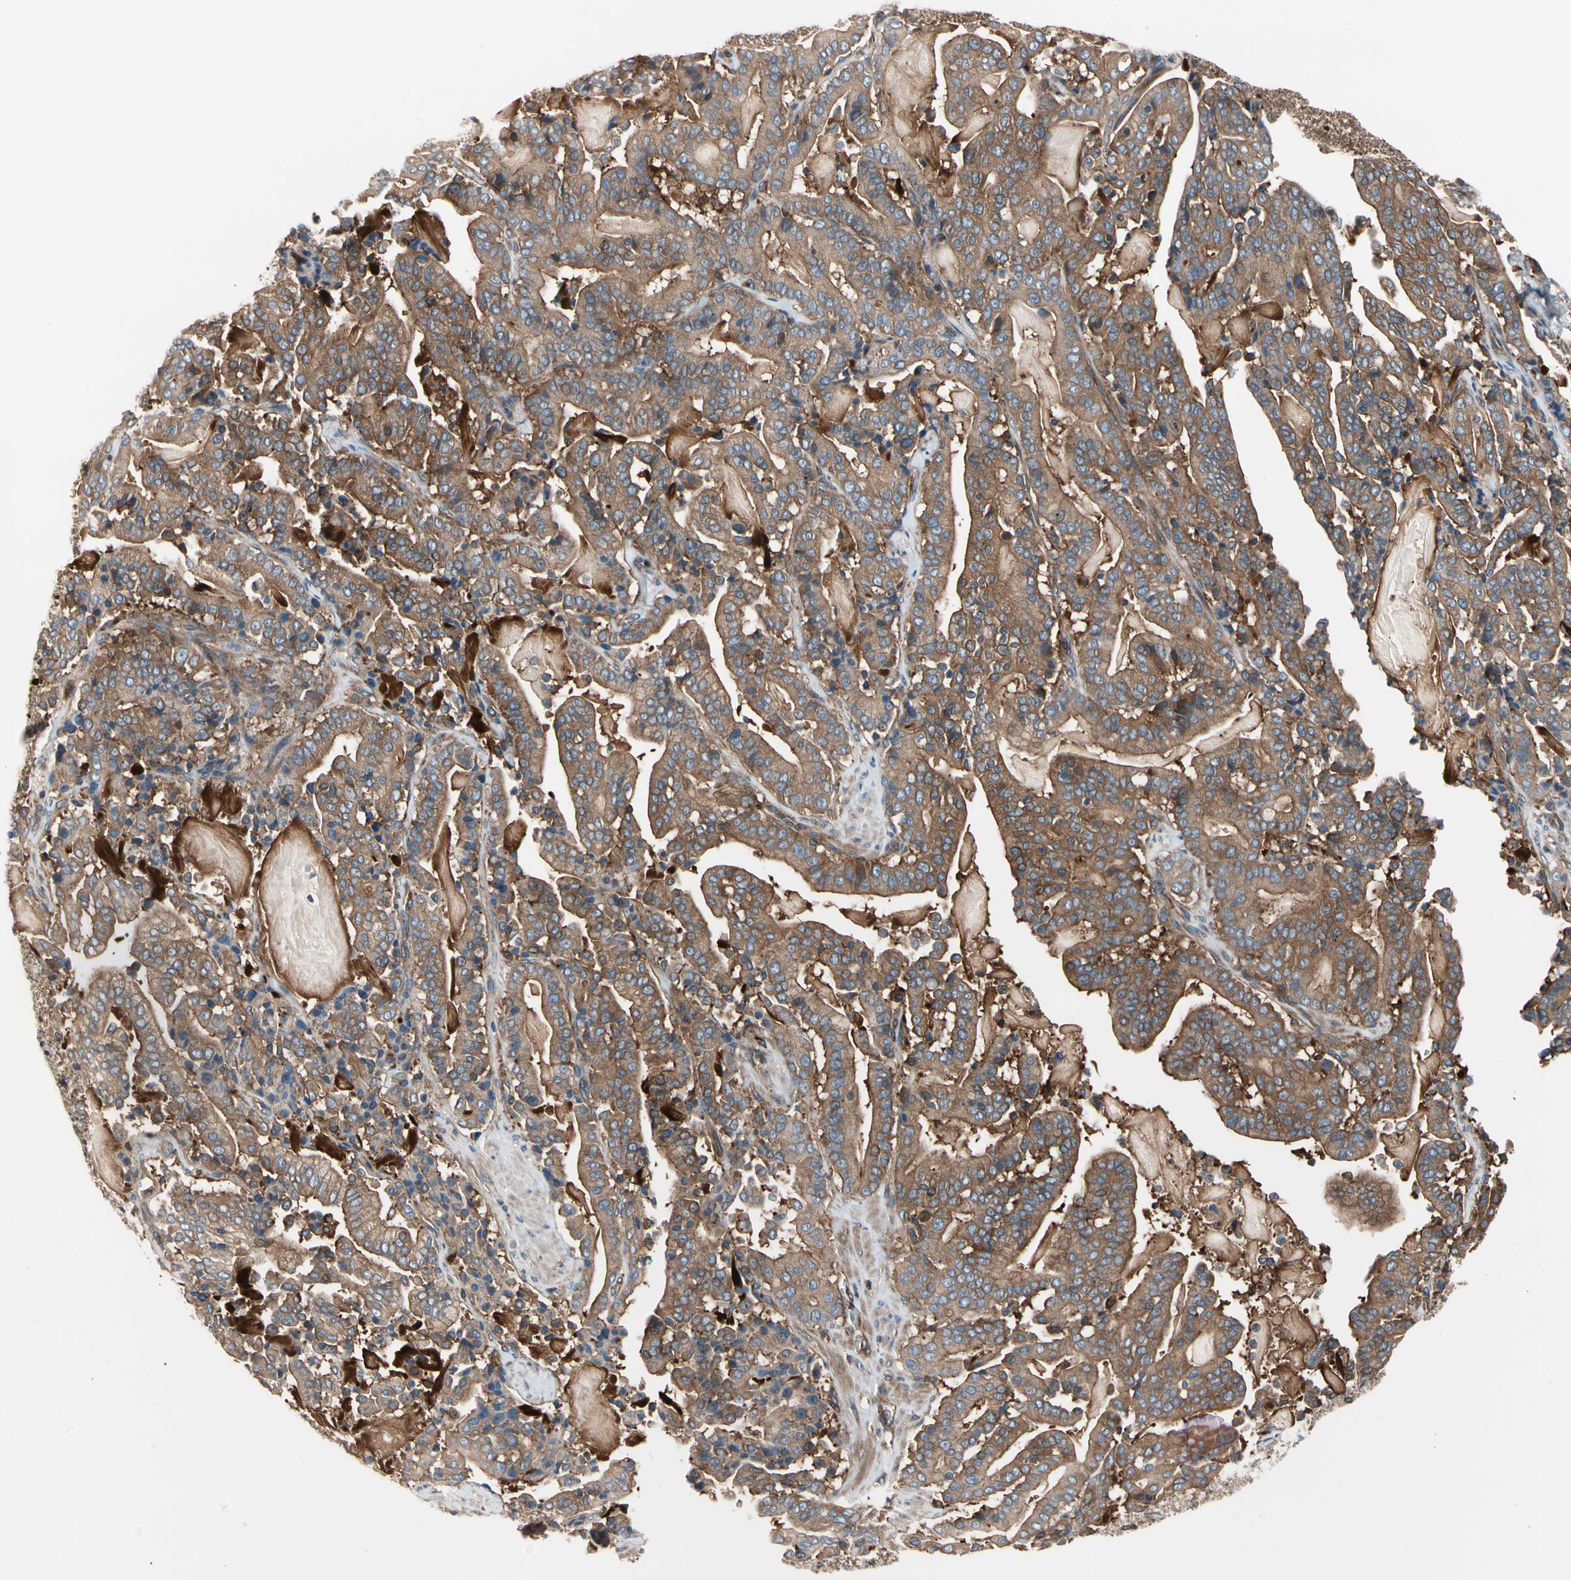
{"staining": {"intensity": "moderate", "quantity": ">75%", "location": "cytoplasmic/membranous"}, "tissue": "pancreatic cancer", "cell_type": "Tumor cells", "image_type": "cancer", "snomed": [{"axis": "morphology", "description": "Adenocarcinoma, NOS"}, {"axis": "topography", "description": "Pancreas"}], "caption": "High-magnification brightfield microscopy of adenocarcinoma (pancreatic) stained with DAB (brown) and counterstained with hematoxylin (blue). tumor cells exhibit moderate cytoplasmic/membranous positivity is present in about>75% of cells. The staining is performed using DAB brown chromogen to label protein expression. The nuclei are counter-stained blue using hematoxylin.", "gene": "ROCK1", "patient": {"sex": "male", "age": 63}}